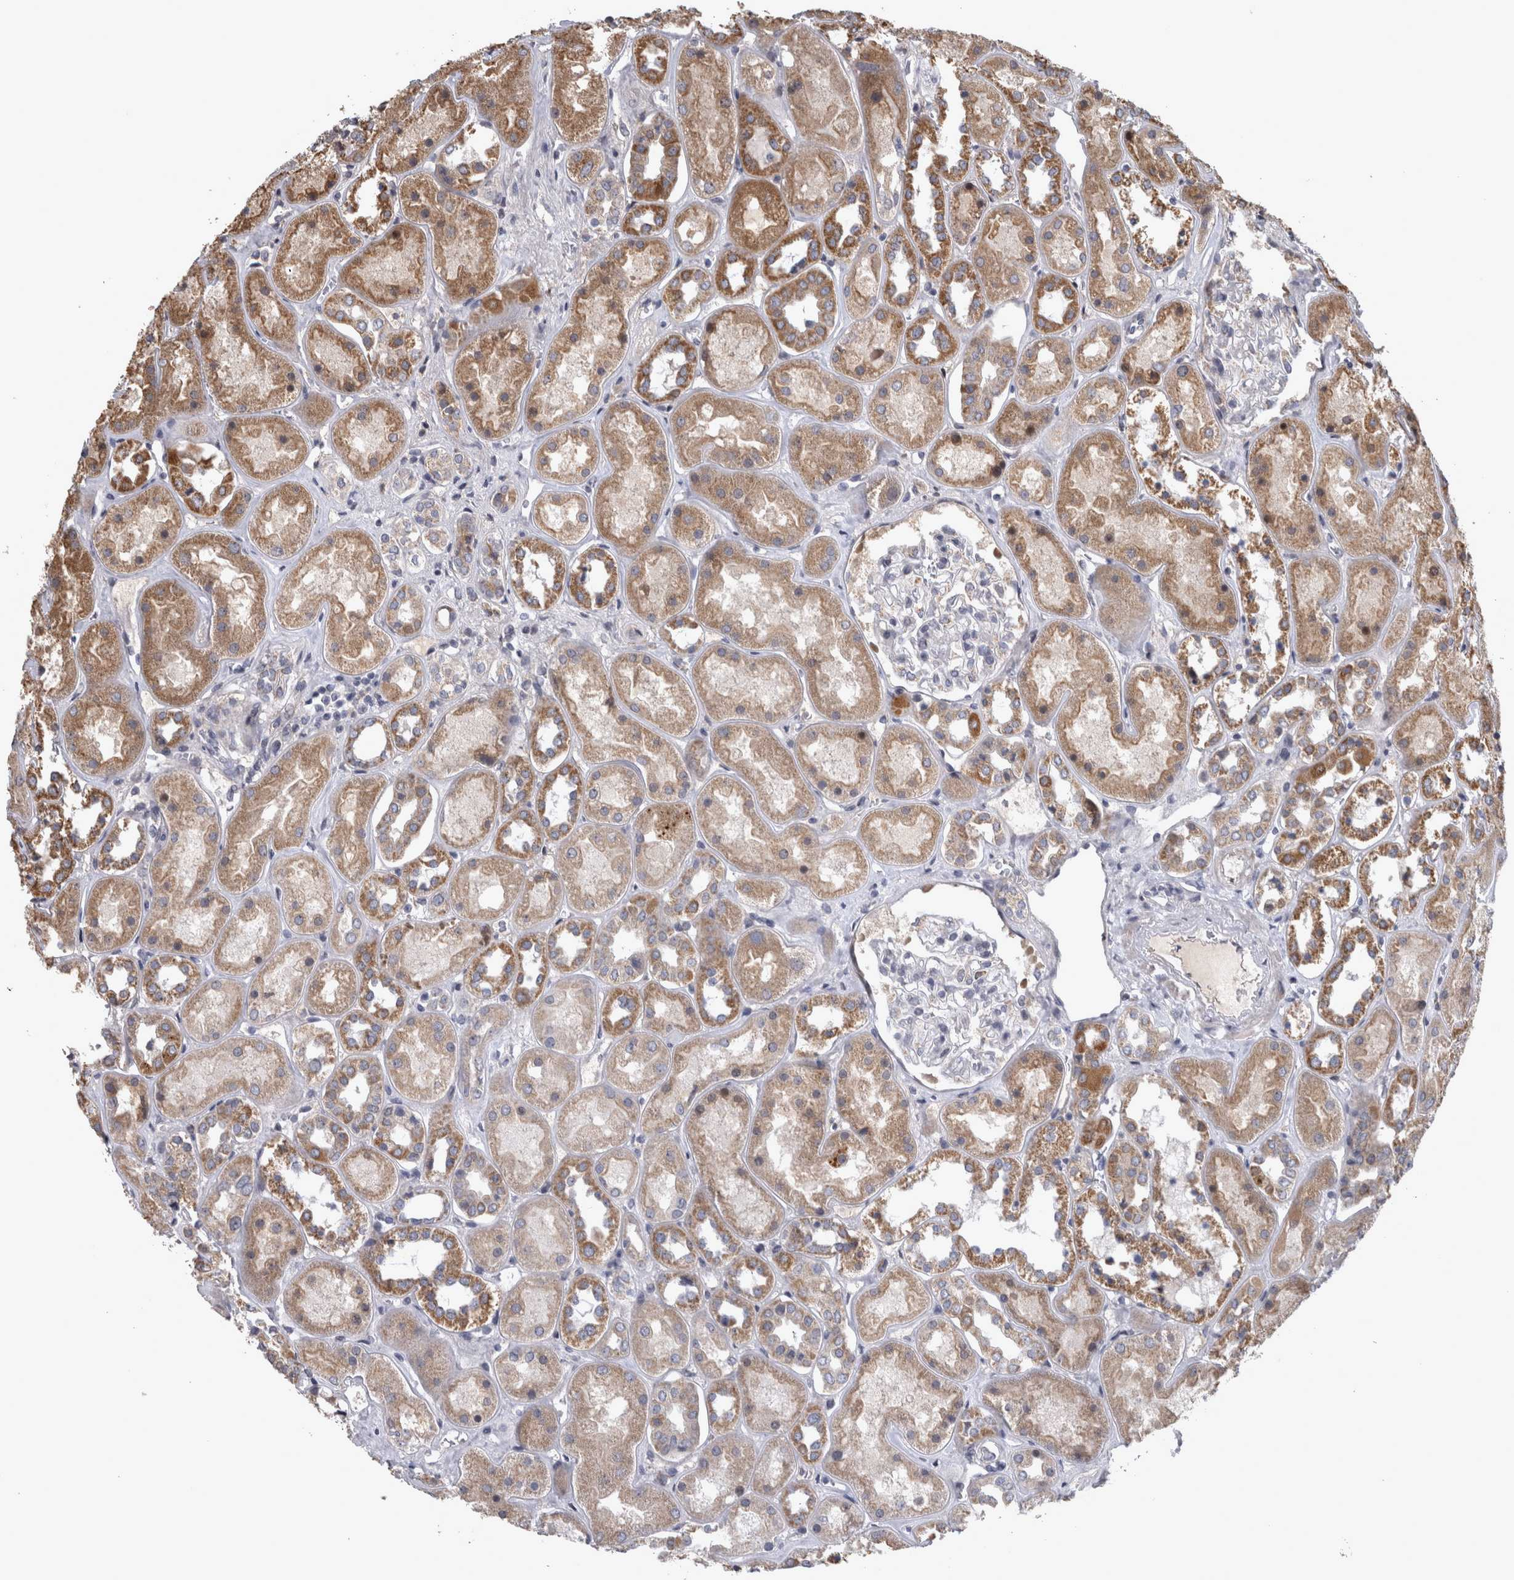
{"staining": {"intensity": "negative", "quantity": "none", "location": "none"}, "tissue": "kidney", "cell_type": "Cells in glomeruli", "image_type": "normal", "snomed": [{"axis": "morphology", "description": "Normal tissue, NOS"}, {"axis": "topography", "description": "Kidney"}], "caption": "Cells in glomeruli show no significant staining in normal kidney. (DAB (3,3'-diaminobenzidine) immunohistochemistry, high magnification).", "gene": "DBT", "patient": {"sex": "male", "age": 70}}